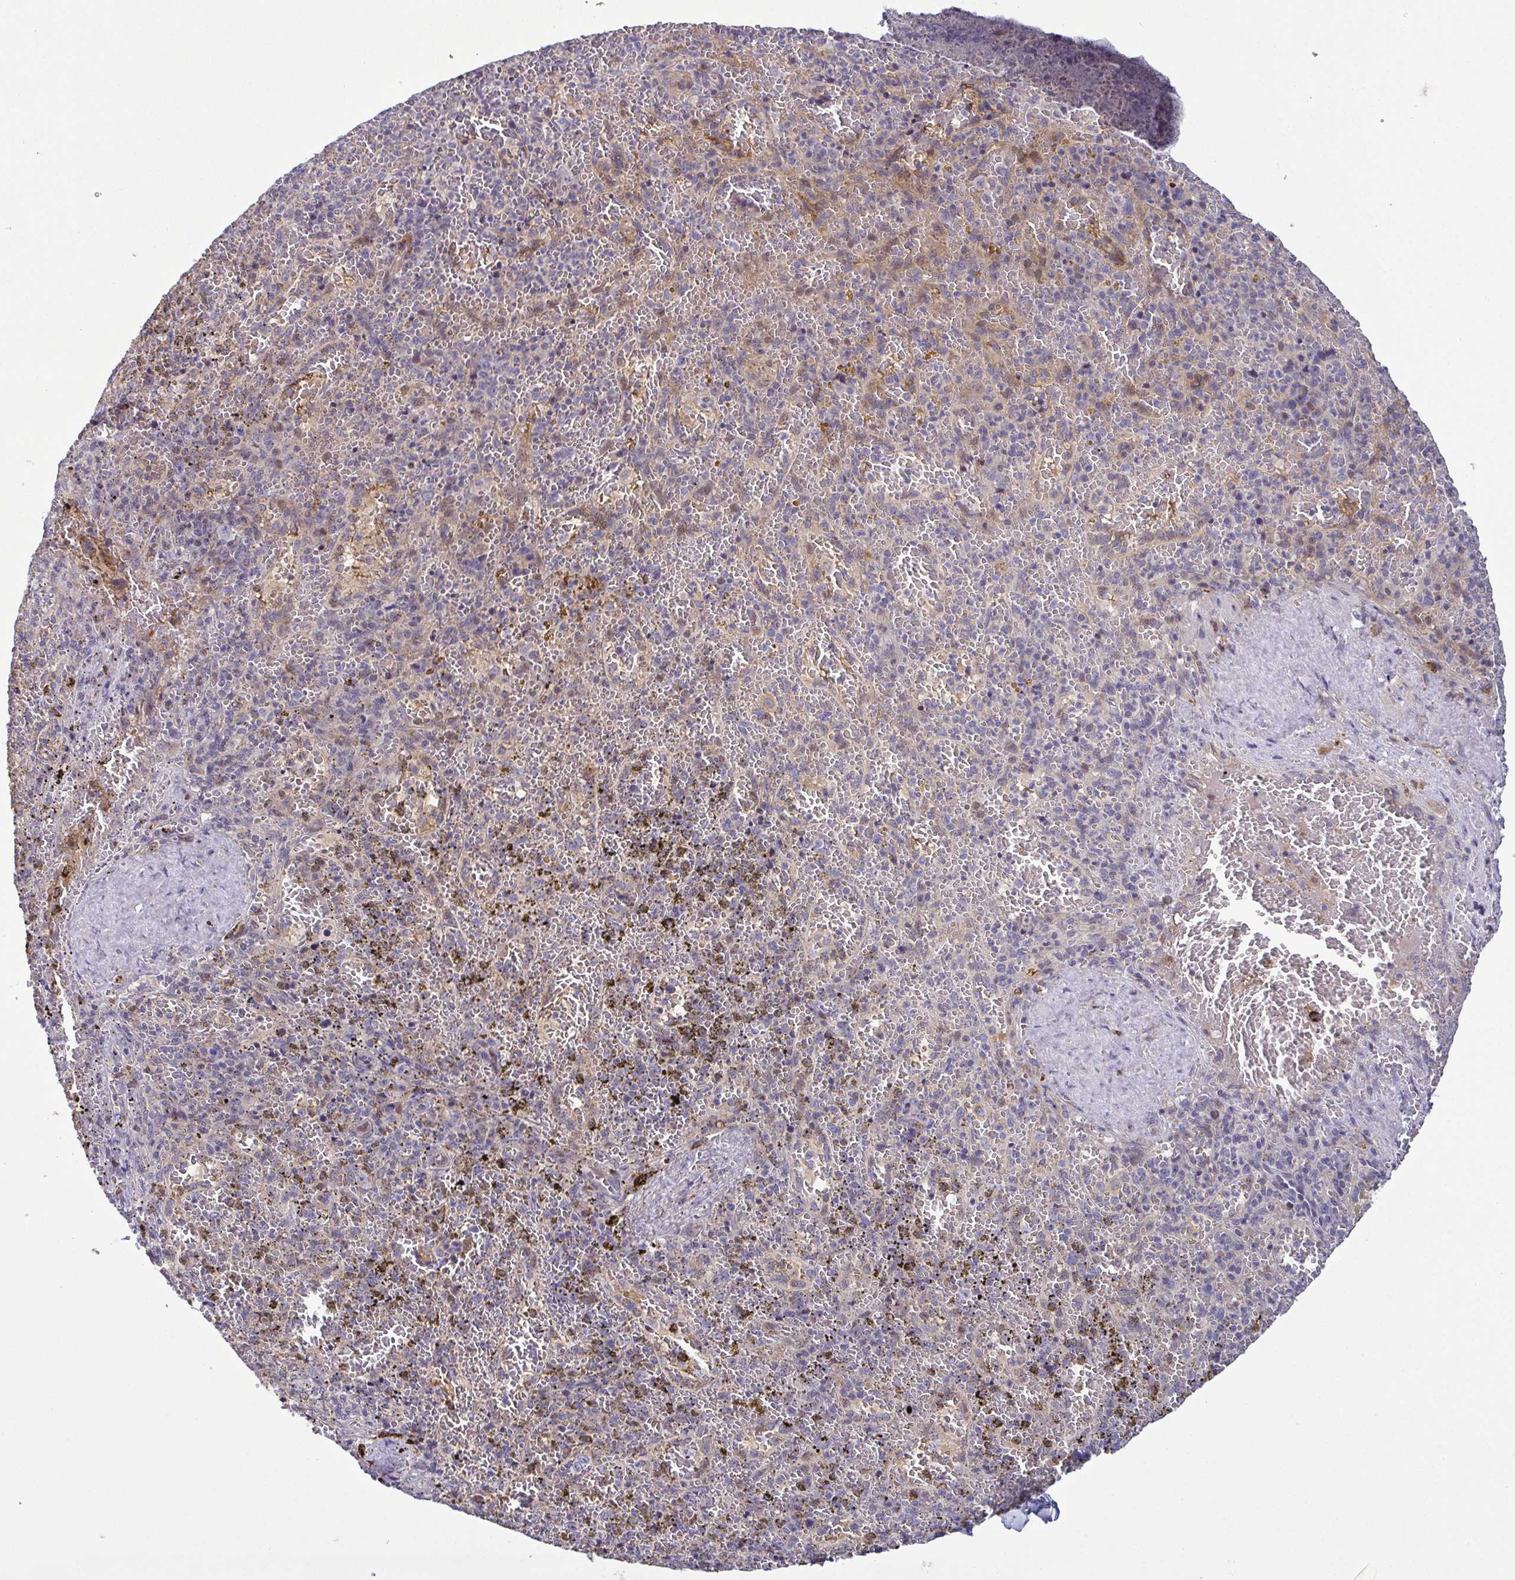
{"staining": {"intensity": "weak", "quantity": "<25%", "location": "cytoplasmic/membranous"}, "tissue": "spleen", "cell_type": "Cells in red pulp", "image_type": "normal", "snomed": [{"axis": "morphology", "description": "Normal tissue, NOS"}, {"axis": "topography", "description": "Spleen"}], "caption": "The immunohistochemistry micrograph has no significant expression in cells in red pulp of spleen.", "gene": "ODF1", "patient": {"sex": "female", "age": 50}}